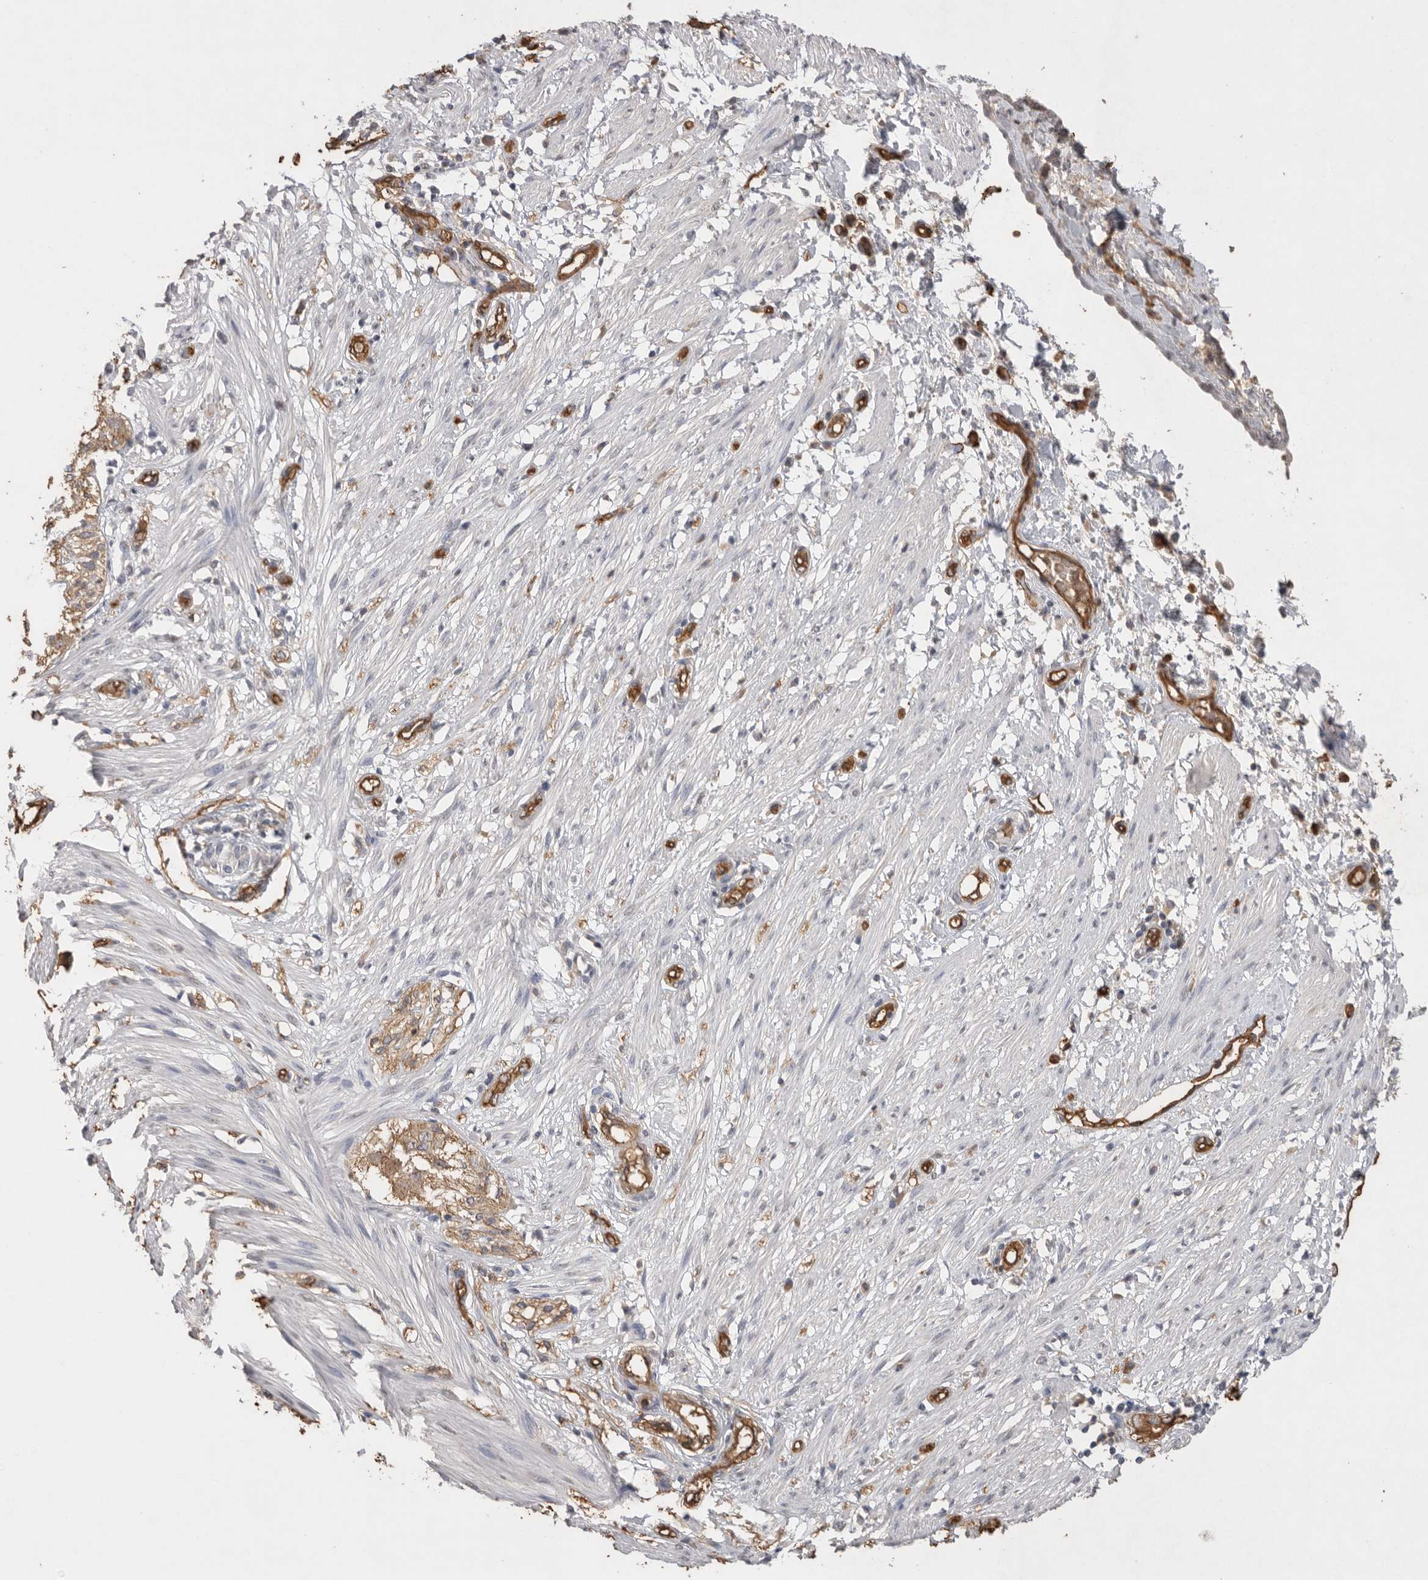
{"staining": {"intensity": "negative", "quantity": "none", "location": "none"}, "tissue": "smooth muscle", "cell_type": "Smooth muscle cells", "image_type": "normal", "snomed": [{"axis": "morphology", "description": "Normal tissue, NOS"}, {"axis": "morphology", "description": "Adenocarcinoma, NOS"}, {"axis": "topography", "description": "Smooth muscle"}, {"axis": "topography", "description": "Colon"}], "caption": "DAB immunohistochemical staining of normal smooth muscle exhibits no significant positivity in smooth muscle cells.", "gene": "IL27", "patient": {"sex": "male", "age": 14}}